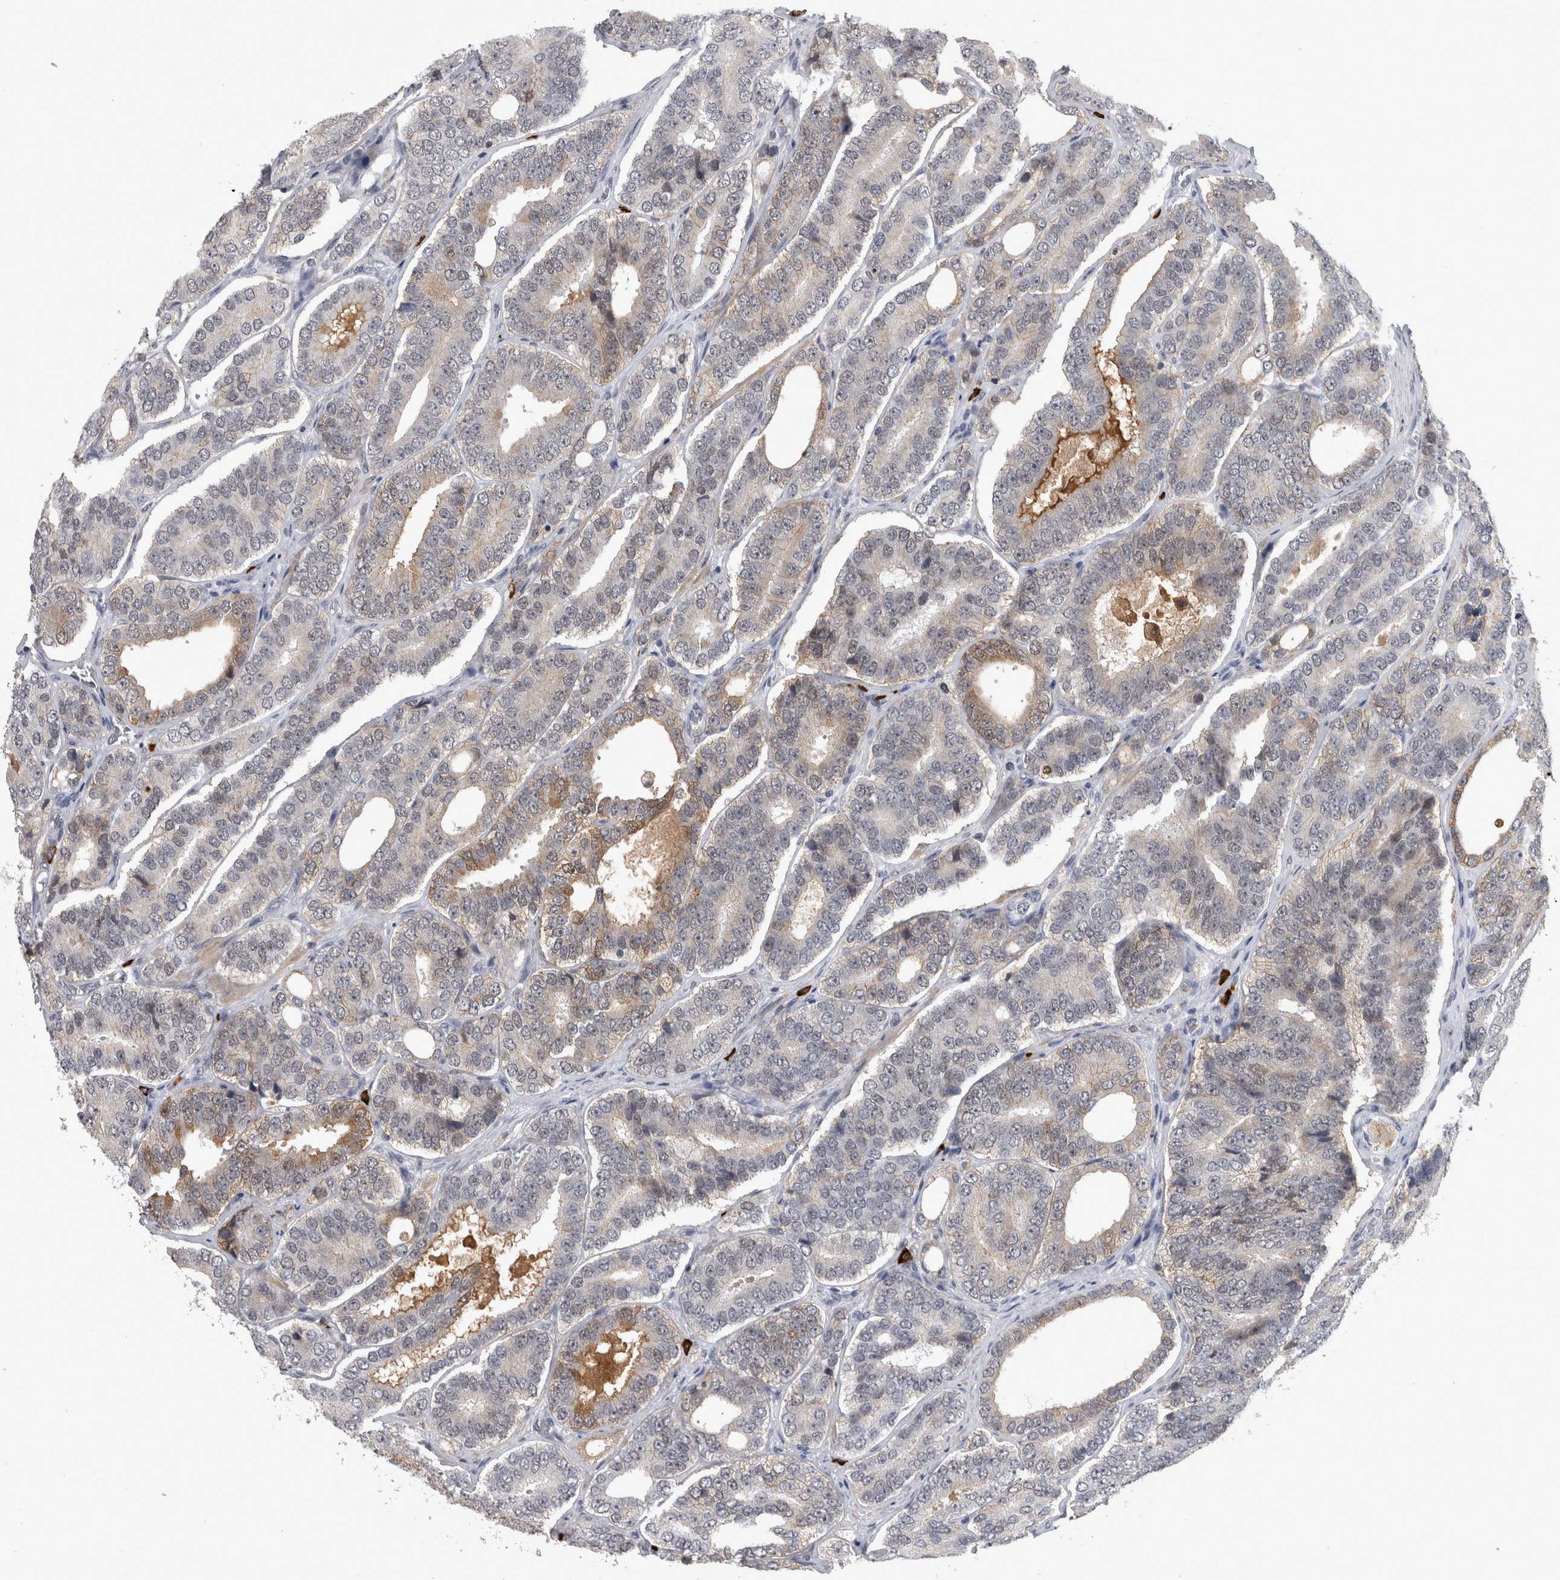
{"staining": {"intensity": "negative", "quantity": "none", "location": "none"}, "tissue": "prostate cancer", "cell_type": "Tumor cells", "image_type": "cancer", "snomed": [{"axis": "morphology", "description": "Adenocarcinoma, High grade"}, {"axis": "topography", "description": "Prostate"}], "caption": "The histopathology image exhibits no staining of tumor cells in adenocarcinoma (high-grade) (prostate).", "gene": "PEBP4", "patient": {"sex": "male", "age": 56}}